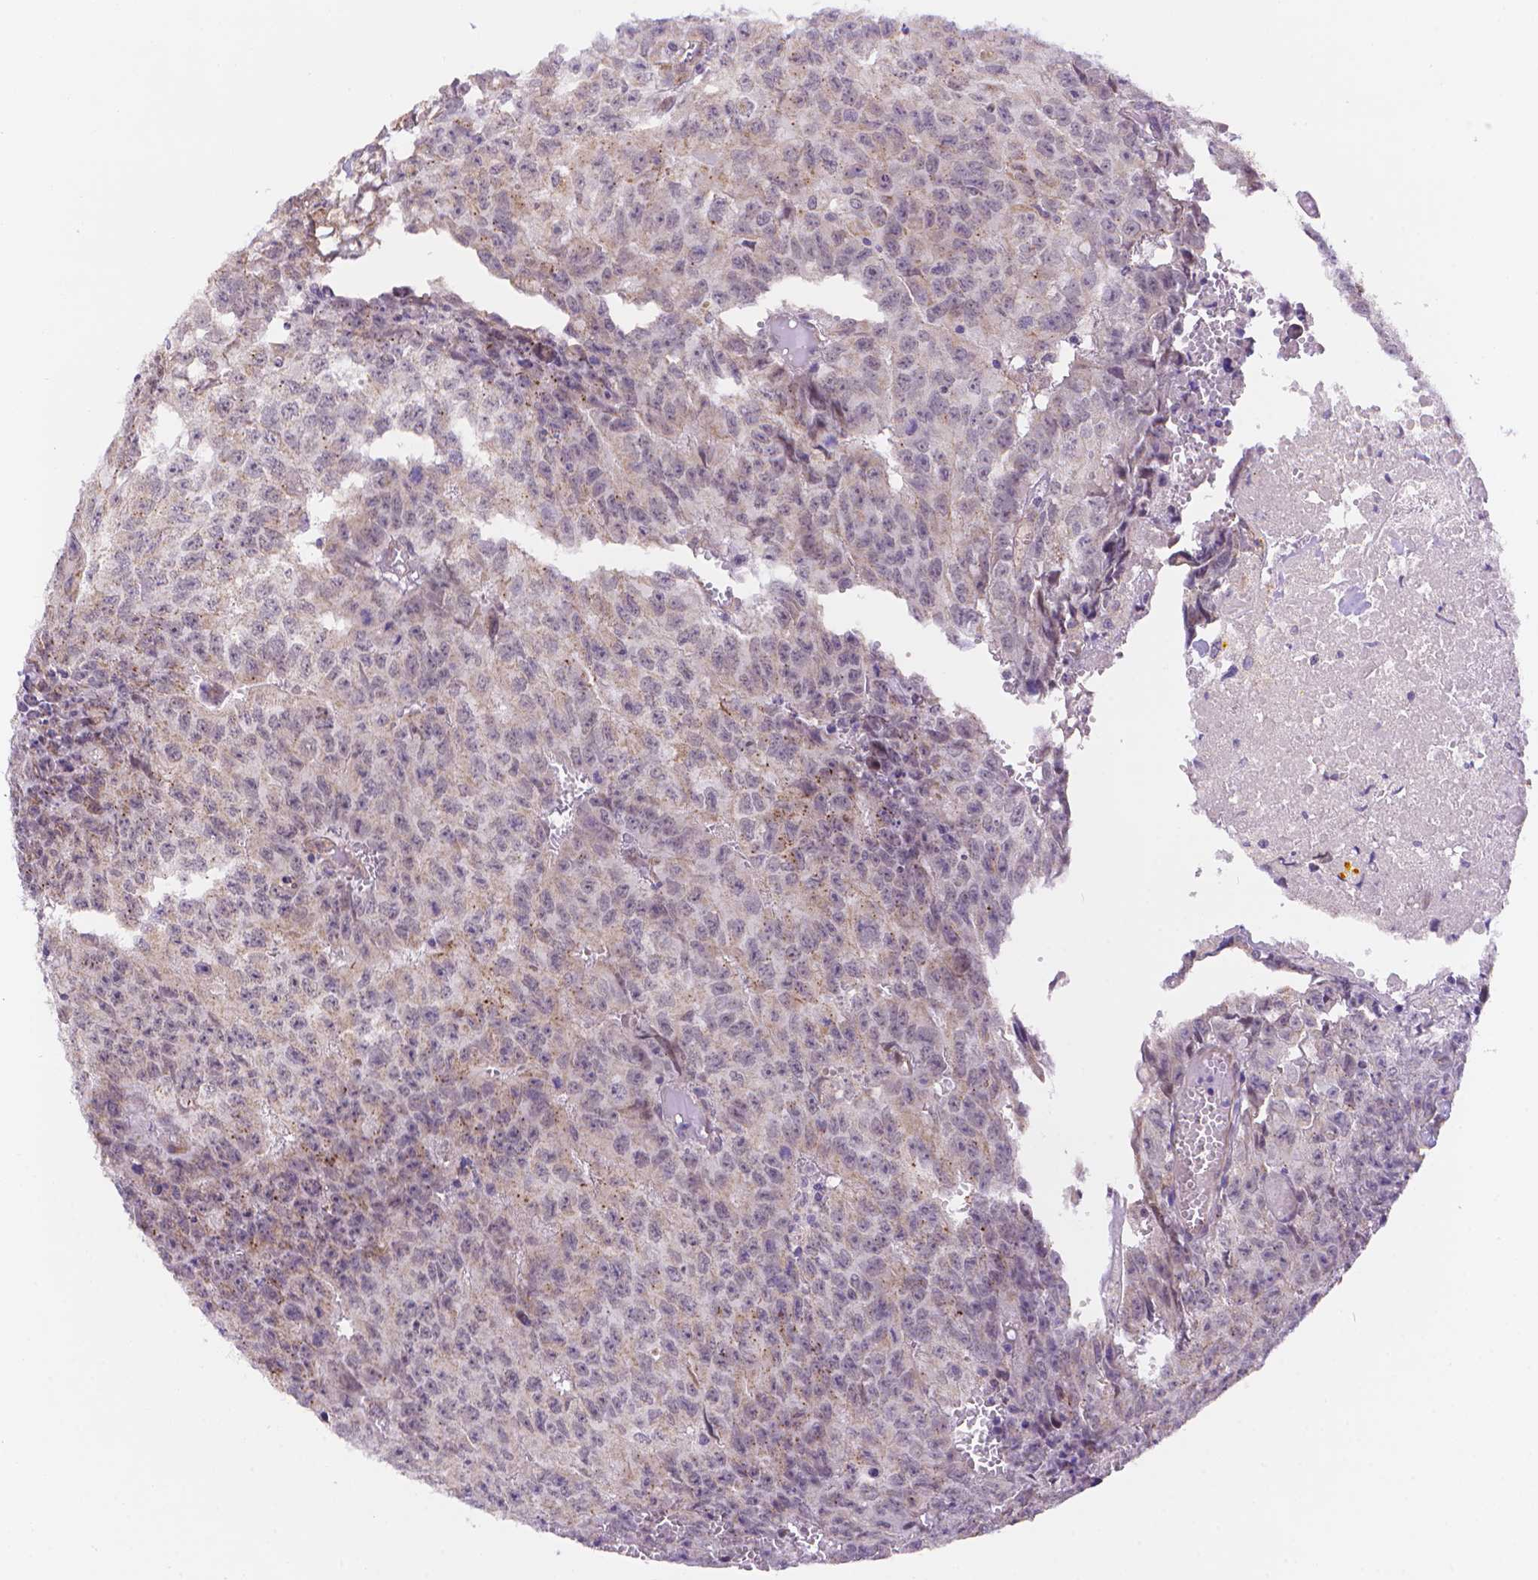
{"staining": {"intensity": "weak", "quantity": "<25%", "location": "cytoplasmic/membranous"}, "tissue": "testis cancer", "cell_type": "Tumor cells", "image_type": "cancer", "snomed": [{"axis": "morphology", "description": "Carcinoma, Embryonal, NOS"}, {"axis": "morphology", "description": "Teratoma, malignant, NOS"}, {"axis": "topography", "description": "Testis"}], "caption": "DAB (3,3'-diaminobenzidine) immunohistochemical staining of testis malignant teratoma reveals no significant positivity in tumor cells.", "gene": "CYYR1", "patient": {"sex": "male", "age": 24}}